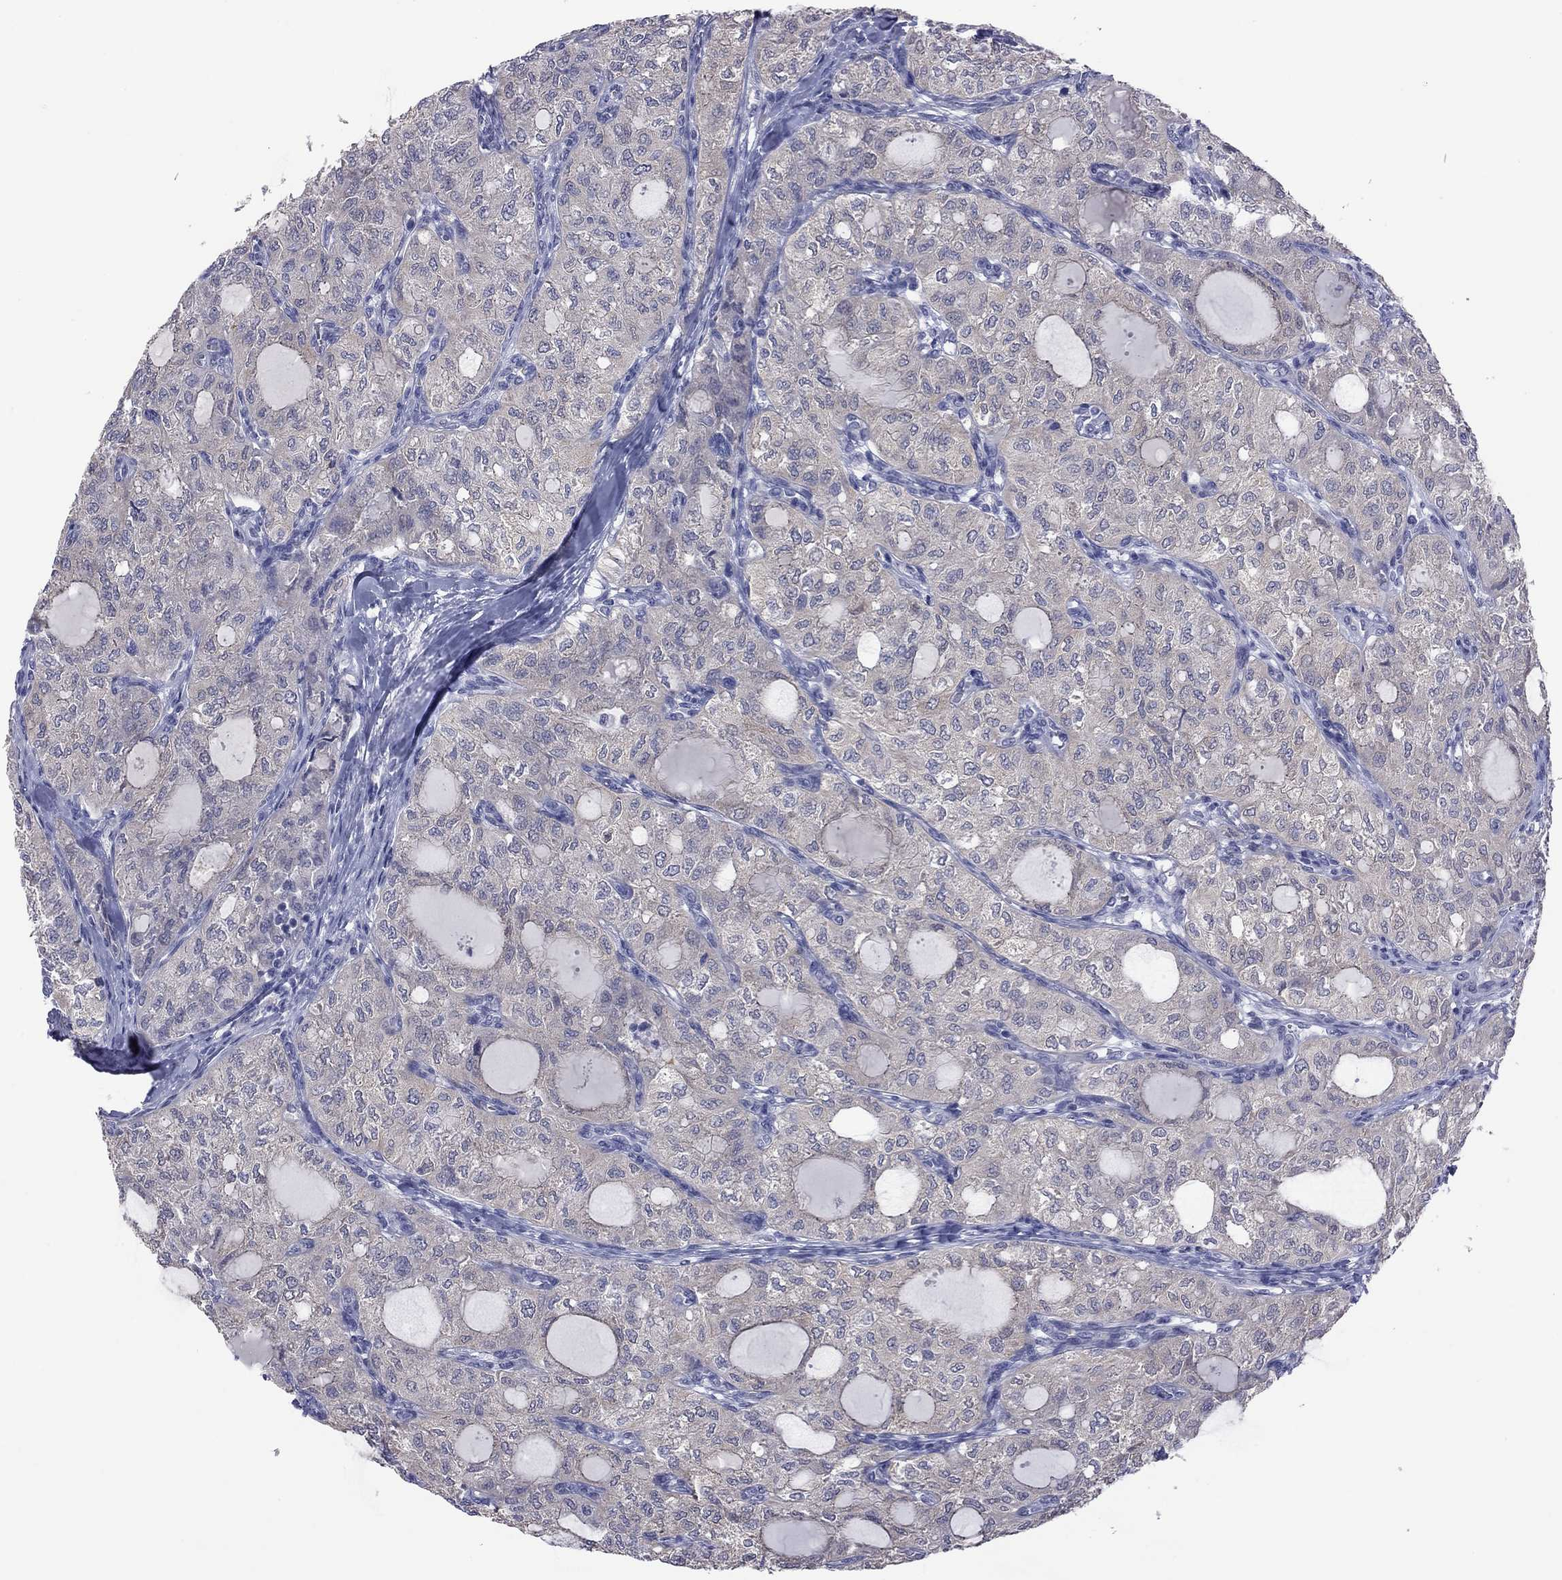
{"staining": {"intensity": "negative", "quantity": "none", "location": "none"}, "tissue": "thyroid cancer", "cell_type": "Tumor cells", "image_type": "cancer", "snomed": [{"axis": "morphology", "description": "Follicular adenoma carcinoma, NOS"}, {"axis": "topography", "description": "Thyroid gland"}], "caption": "An immunohistochemistry (IHC) image of follicular adenoma carcinoma (thyroid) is shown. There is no staining in tumor cells of follicular adenoma carcinoma (thyroid).", "gene": "HYLS1", "patient": {"sex": "male", "age": 75}}